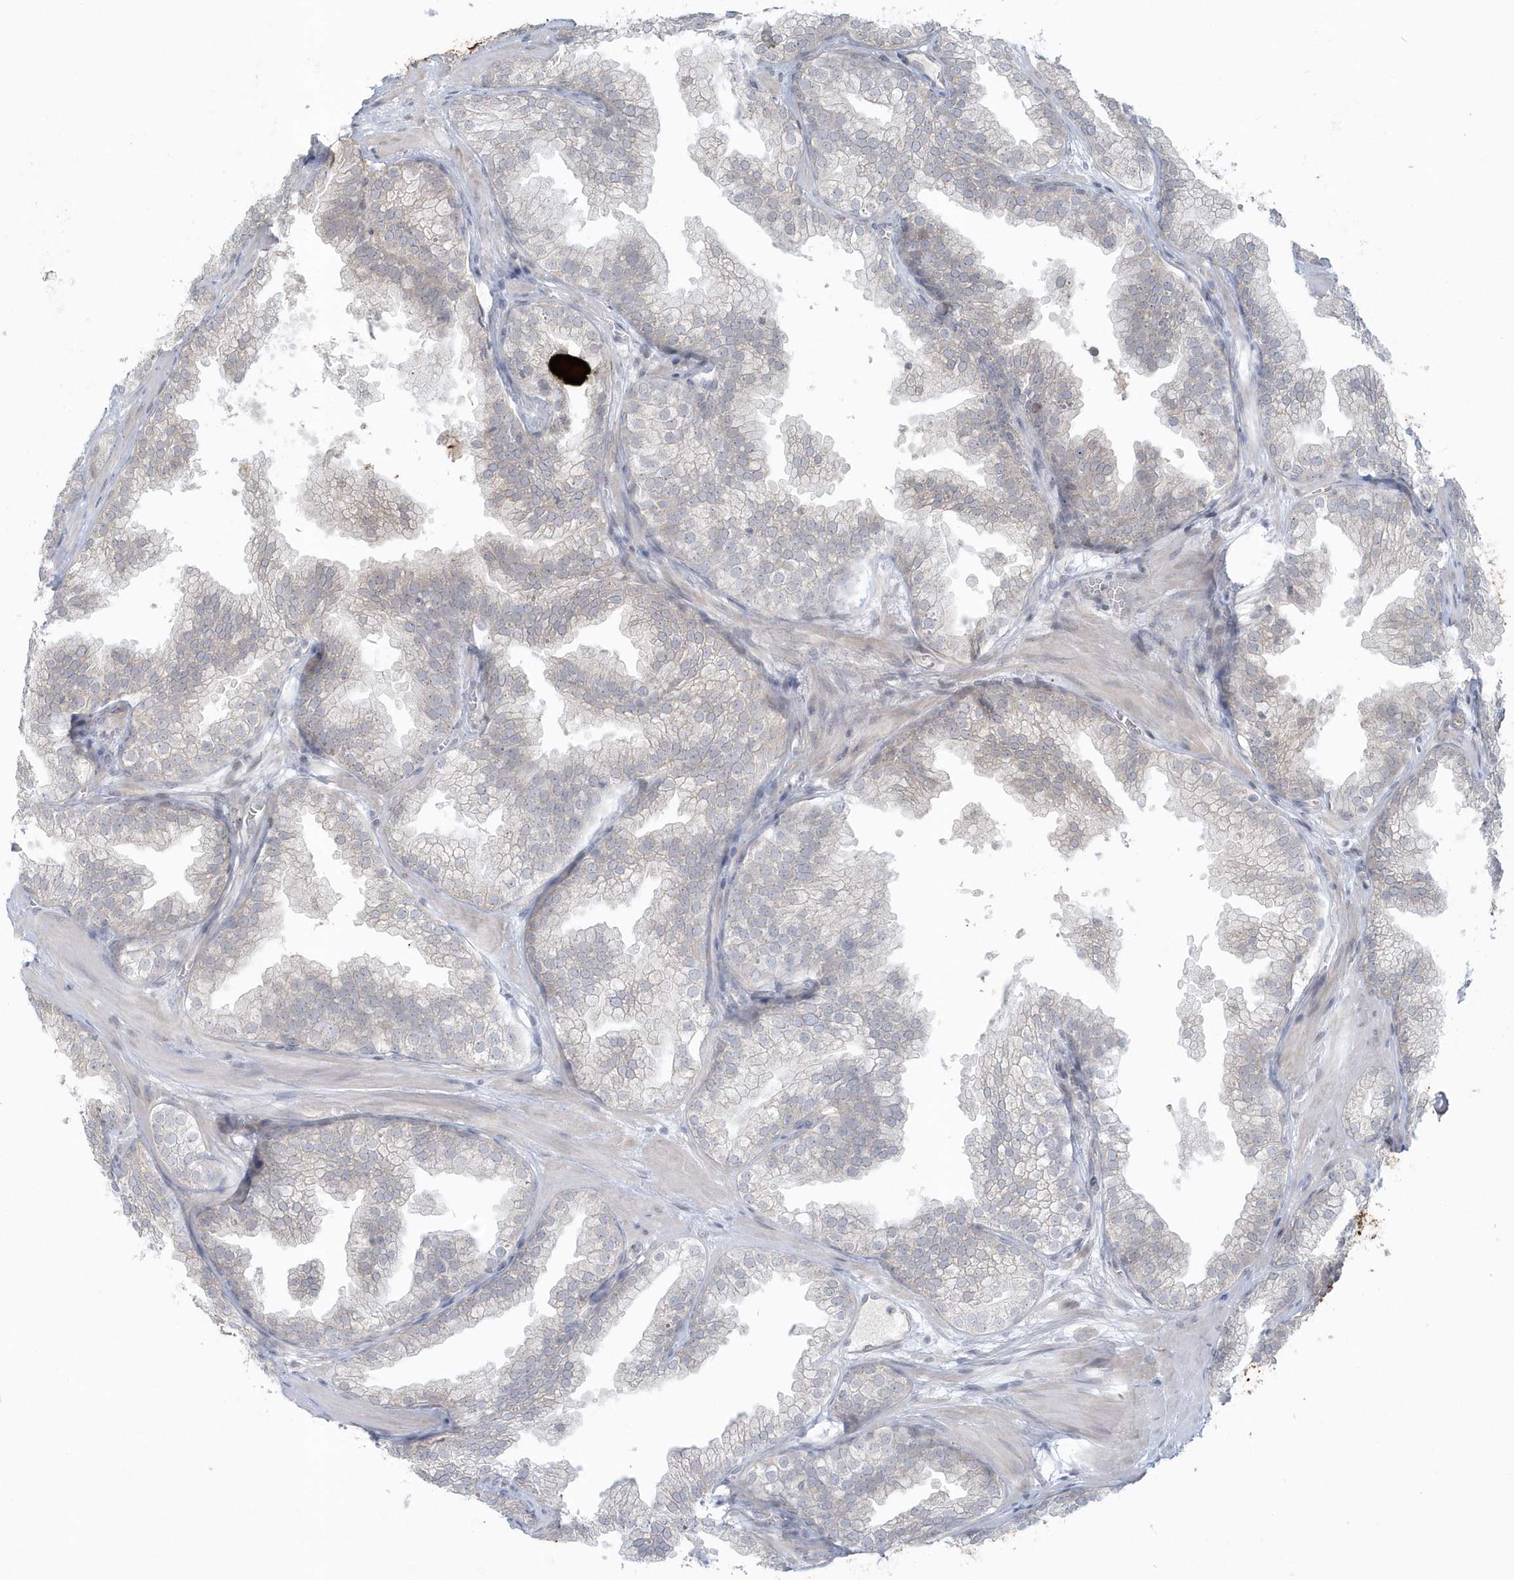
{"staining": {"intensity": "negative", "quantity": "none", "location": "none"}, "tissue": "prostate cancer", "cell_type": "Tumor cells", "image_type": "cancer", "snomed": [{"axis": "morphology", "description": "Adenocarcinoma, High grade"}, {"axis": "topography", "description": "Prostate"}], "caption": "Adenocarcinoma (high-grade) (prostate) stained for a protein using immunohistochemistry exhibits no expression tumor cells.", "gene": "BLTP3A", "patient": {"sex": "male", "age": 62}}